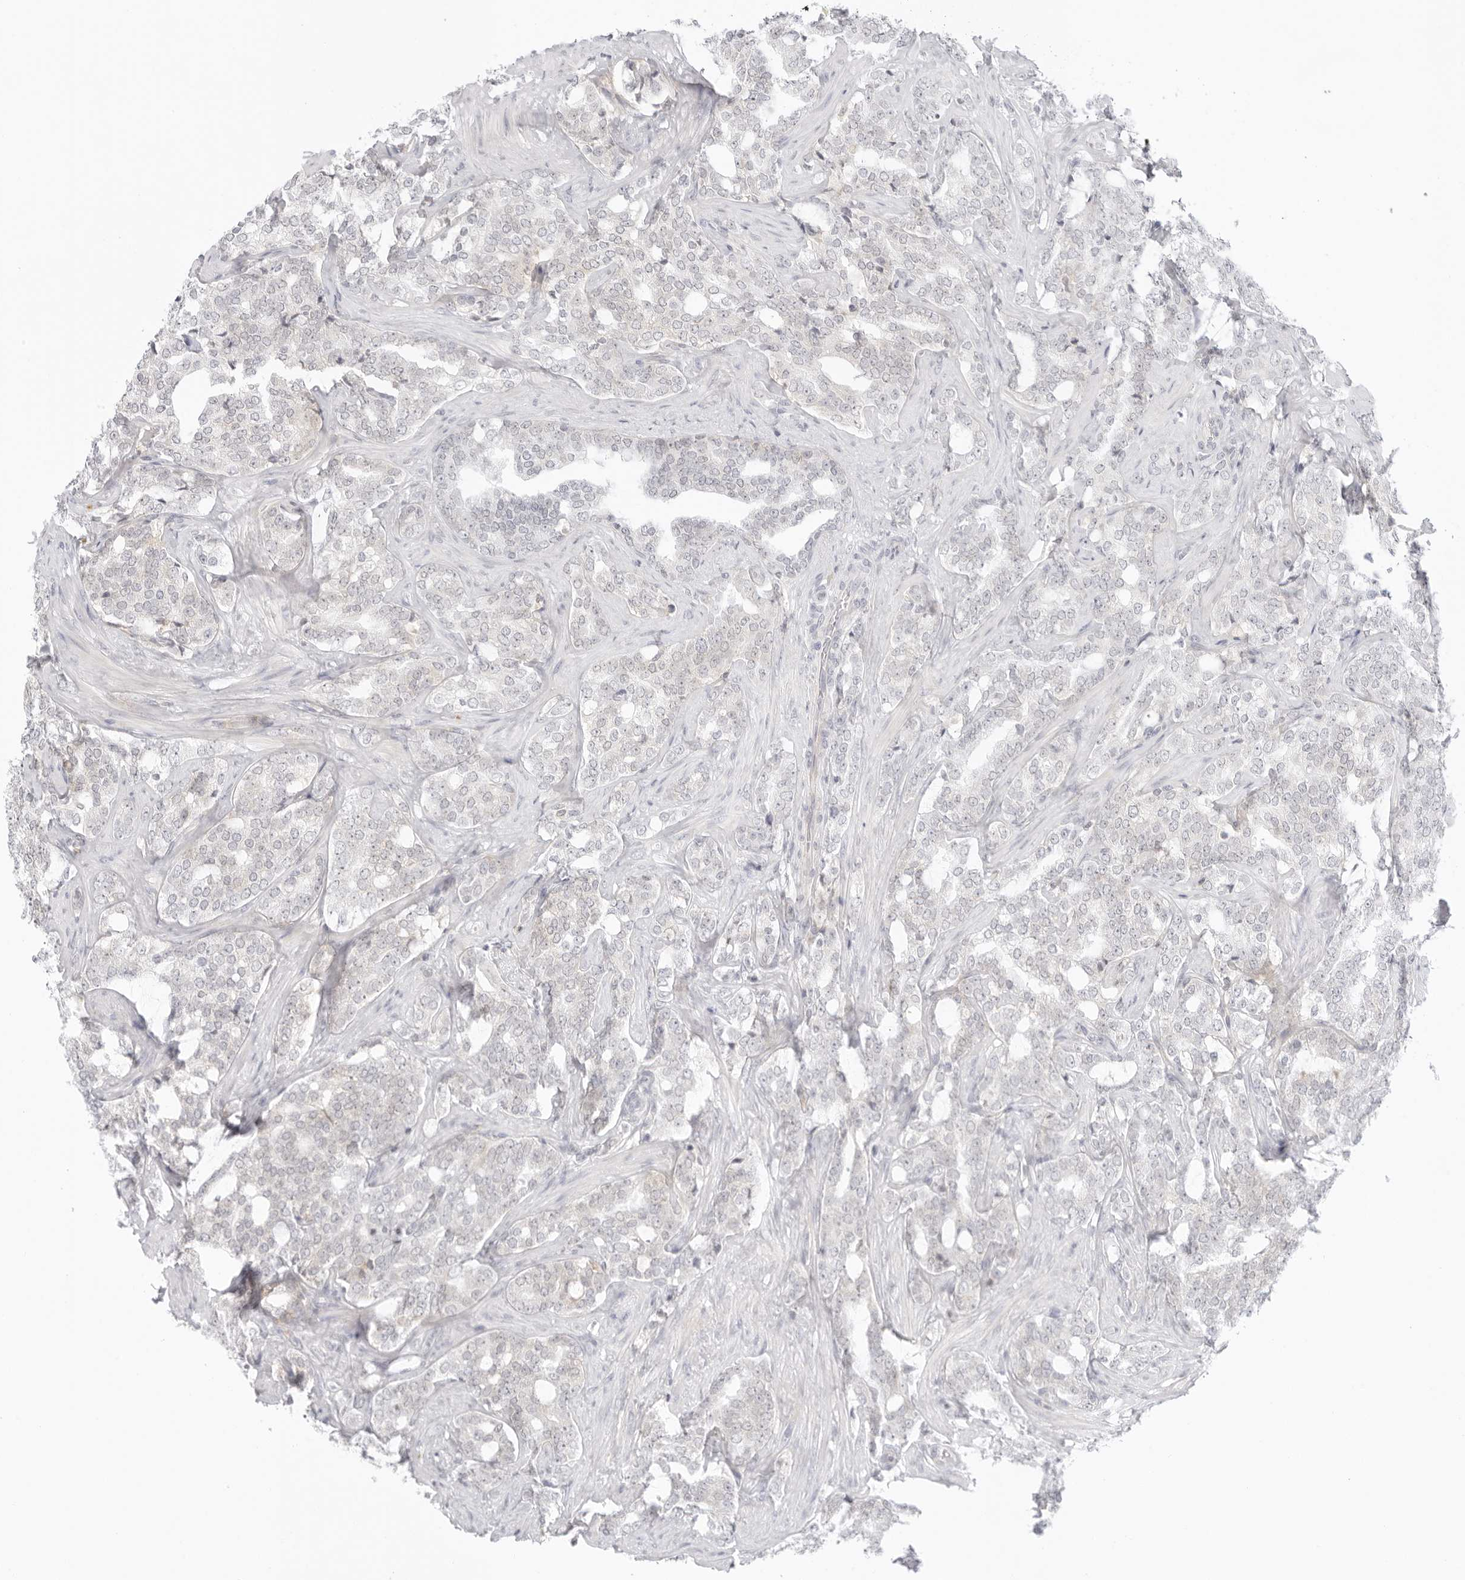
{"staining": {"intensity": "negative", "quantity": "none", "location": "none"}, "tissue": "prostate cancer", "cell_type": "Tumor cells", "image_type": "cancer", "snomed": [{"axis": "morphology", "description": "Adenocarcinoma, High grade"}, {"axis": "topography", "description": "Prostate"}], "caption": "Human prostate cancer stained for a protein using IHC exhibits no staining in tumor cells.", "gene": "TNFRSF14", "patient": {"sex": "male", "age": 64}}